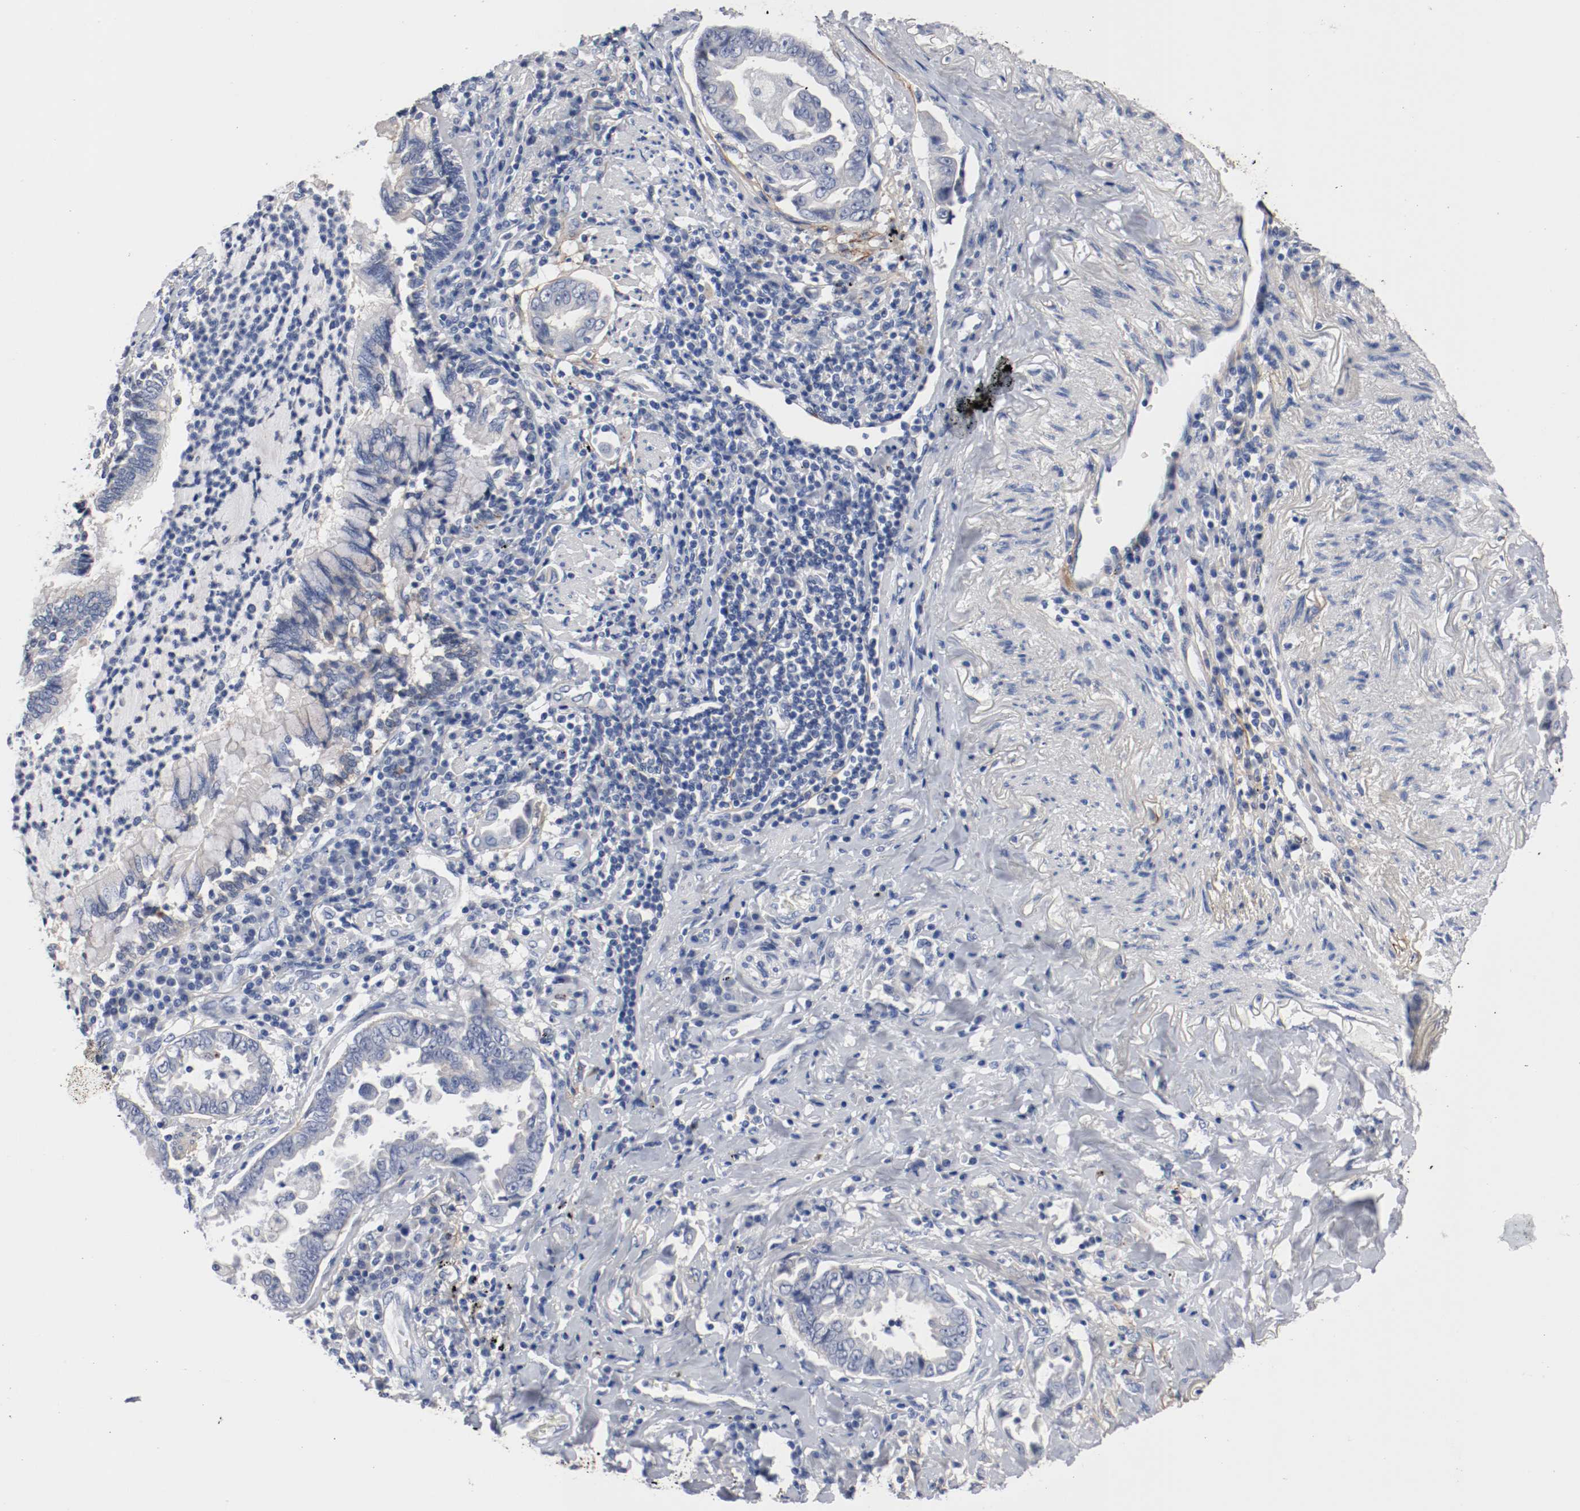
{"staining": {"intensity": "negative", "quantity": "none", "location": "none"}, "tissue": "lung cancer", "cell_type": "Tumor cells", "image_type": "cancer", "snomed": [{"axis": "morphology", "description": "Normal tissue, NOS"}, {"axis": "morphology", "description": "Inflammation, NOS"}, {"axis": "morphology", "description": "Adenocarcinoma, NOS"}, {"axis": "topography", "description": "Lung"}], "caption": "High power microscopy micrograph of an immunohistochemistry (IHC) micrograph of lung adenocarcinoma, revealing no significant staining in tumor cells.", "gene": "TNC", "patient": {"sex": "female", "age": 64}}